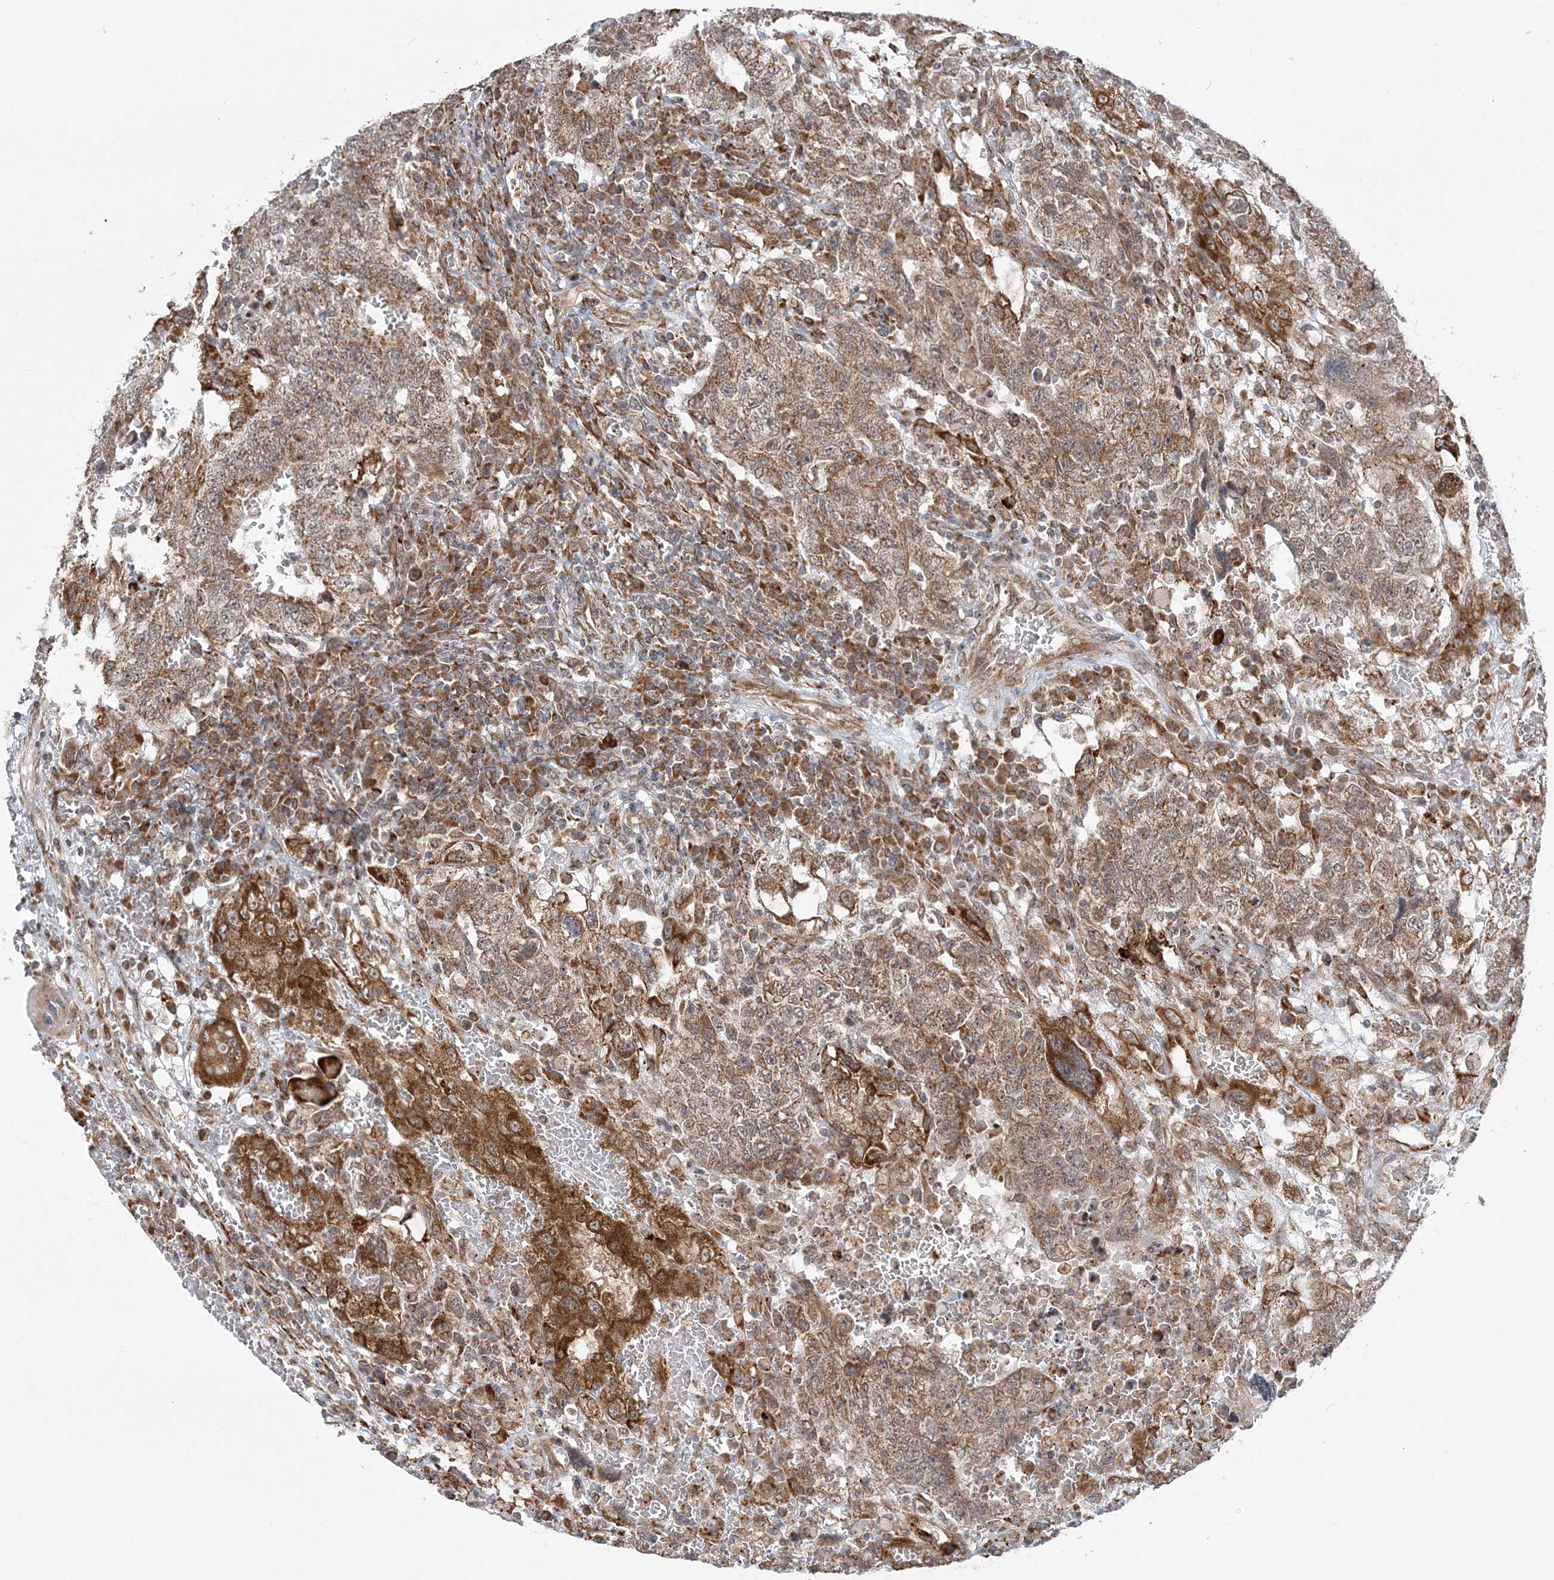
{"staining": {"intensity": "moderate", "quantity": ">75%", "location": "cytoplasmic/membranous"}, "tissue": "testis cancer", "cell_type": "Tumor cells", "image_type": "cancer", "snomed": [{"axis": "morphology", "description": "Carcinoma, Embryonal, NOS"}, {"axis": "topography", "description": "Testis"}], "caption": "A micrograph of testis embryonal carcinoma stained for a protein demonstrates moderate cytoplasmic/membranous brown staining in tumor cells.", "gene": "MRPL47", "patient": {"sex": "male", "age": 26}}